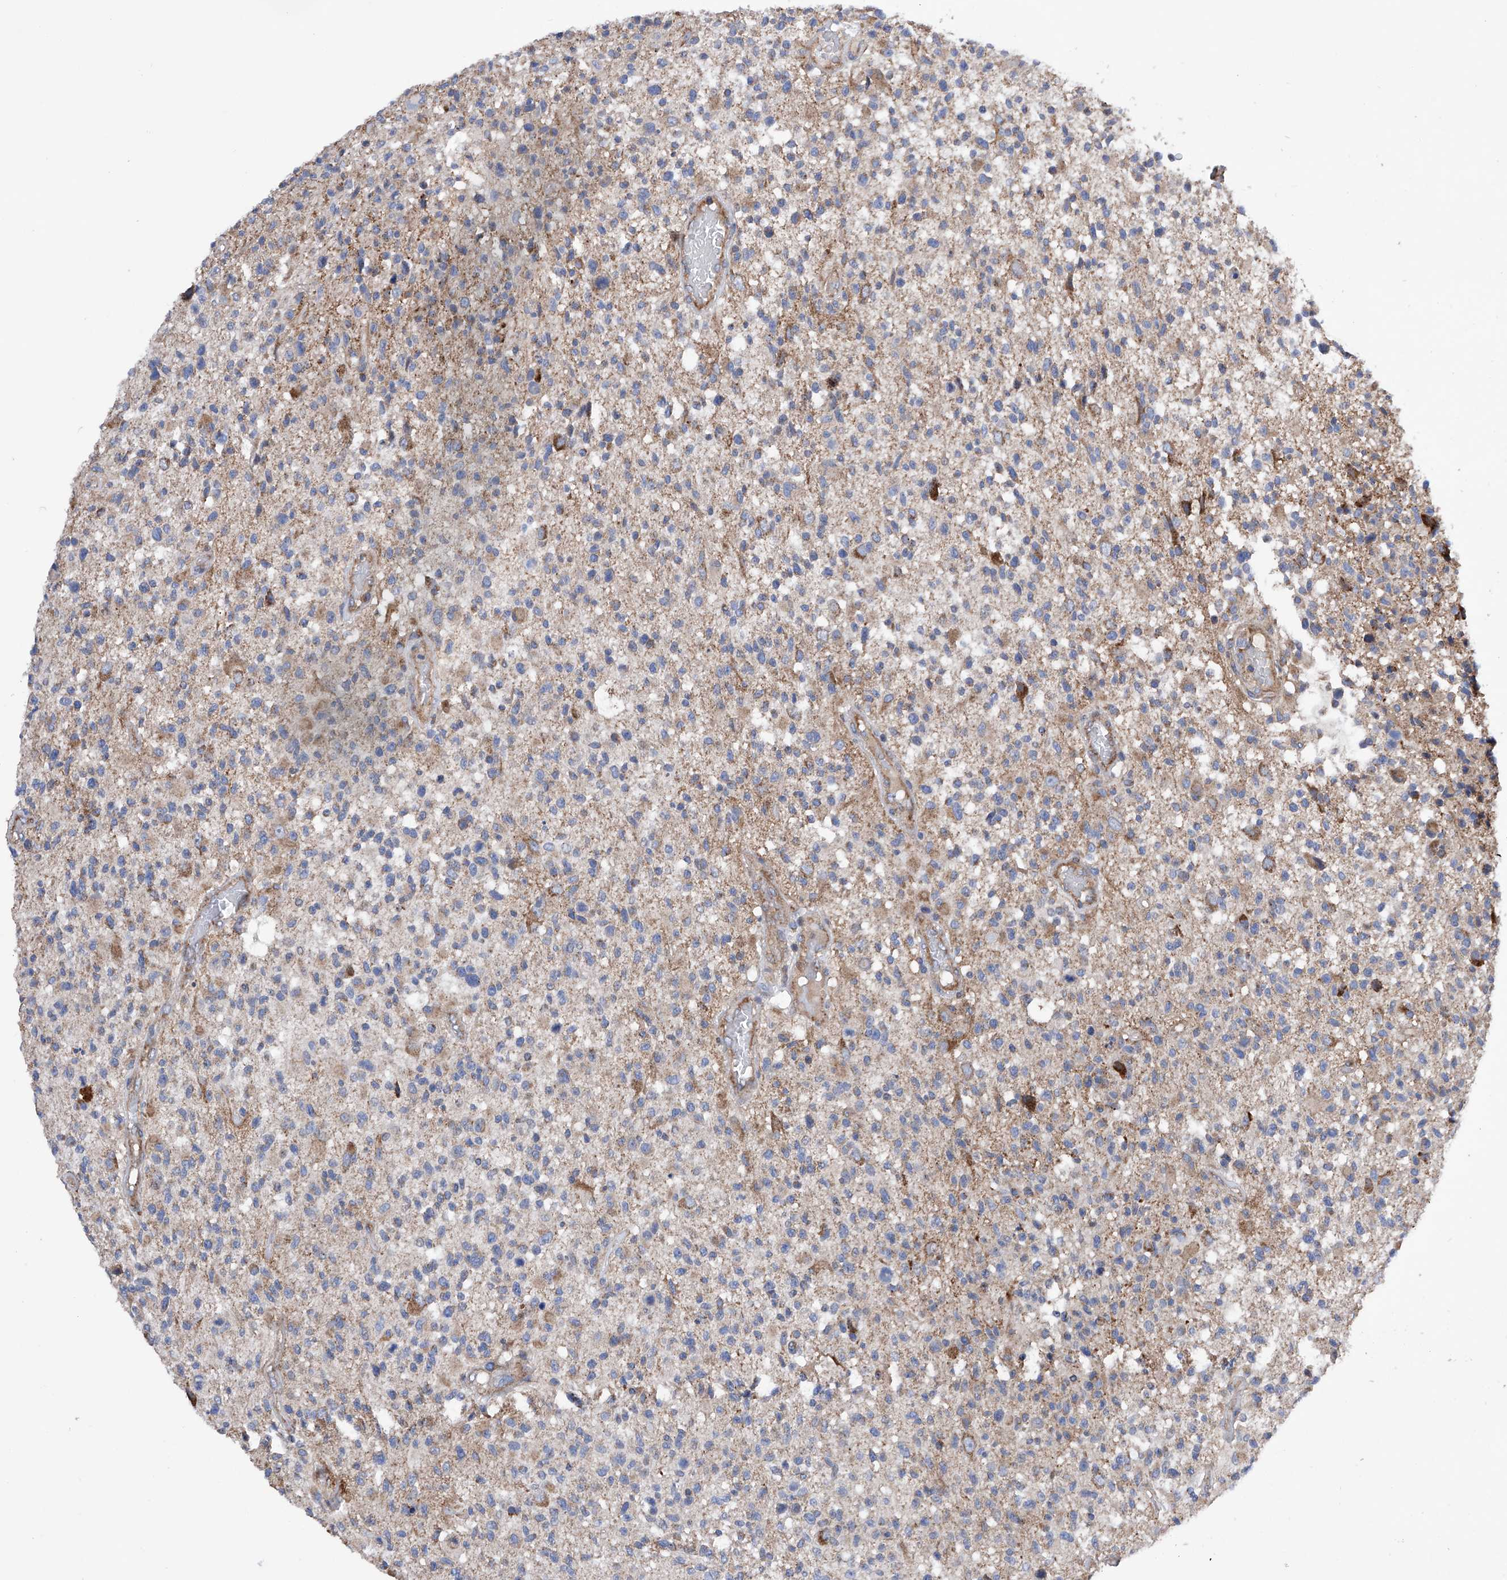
{"staining": {"intensity": "weak", "quantity": "<25%", "location": "cytoplasmic/membranous"}, "tissue": "glioma", "cell_type": "Tumor cells", "image_type": "cancer", "snomed": [{"axis": "morphology", "description": "Glioma, malignant, High grade"}, {"axis": "morphology", "description": "Glioblastoma, NOS"}, {"axis": "topography", "description": "Brain"}], "caption": "Immunohistochemical staining of human glioma displays no significant positivity in tumor cells.", "gene": "EFCAB2", "patient": {"sex": "male", "age": 60}}